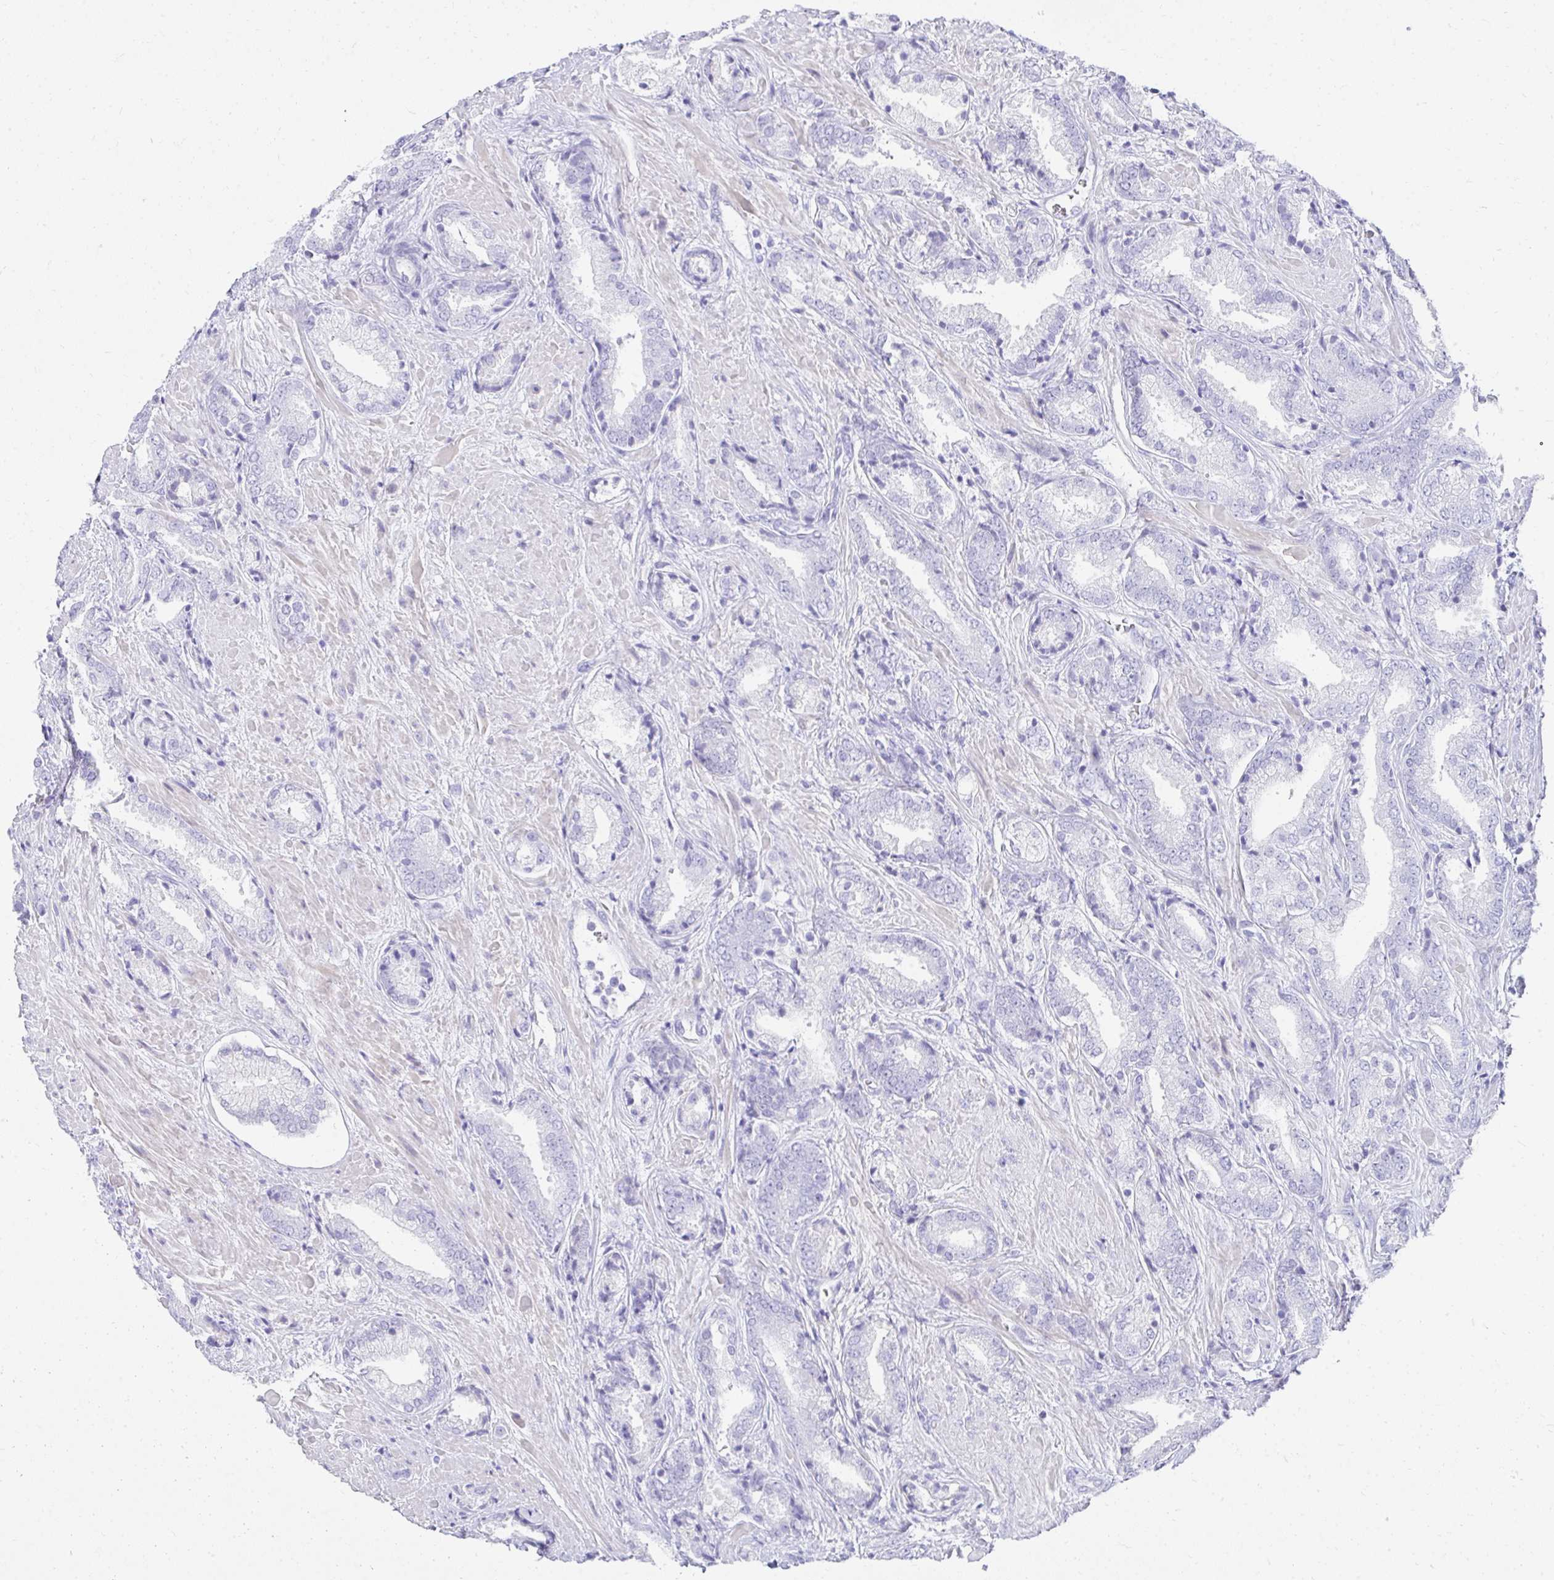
{"staining": {"intensity": "negative", "quantity": "none", "location": "none"}, "tissue": "prostate cancer", "cell_type": "Tumor cells", "image_type": "cancer", "snomed": [{"axis": "morphology", "description": "Adenocarcinoma, High grade"}, {"axis": "topography", "description": "Prostate"}], "caption": "This is a micrograph of IHC staining of prostate cancer (high-grade adenocarcinoma), which shows no expression in tumor cells.", "gene": "TNNT1", "patient": {"sex": "male", "age": 56}}